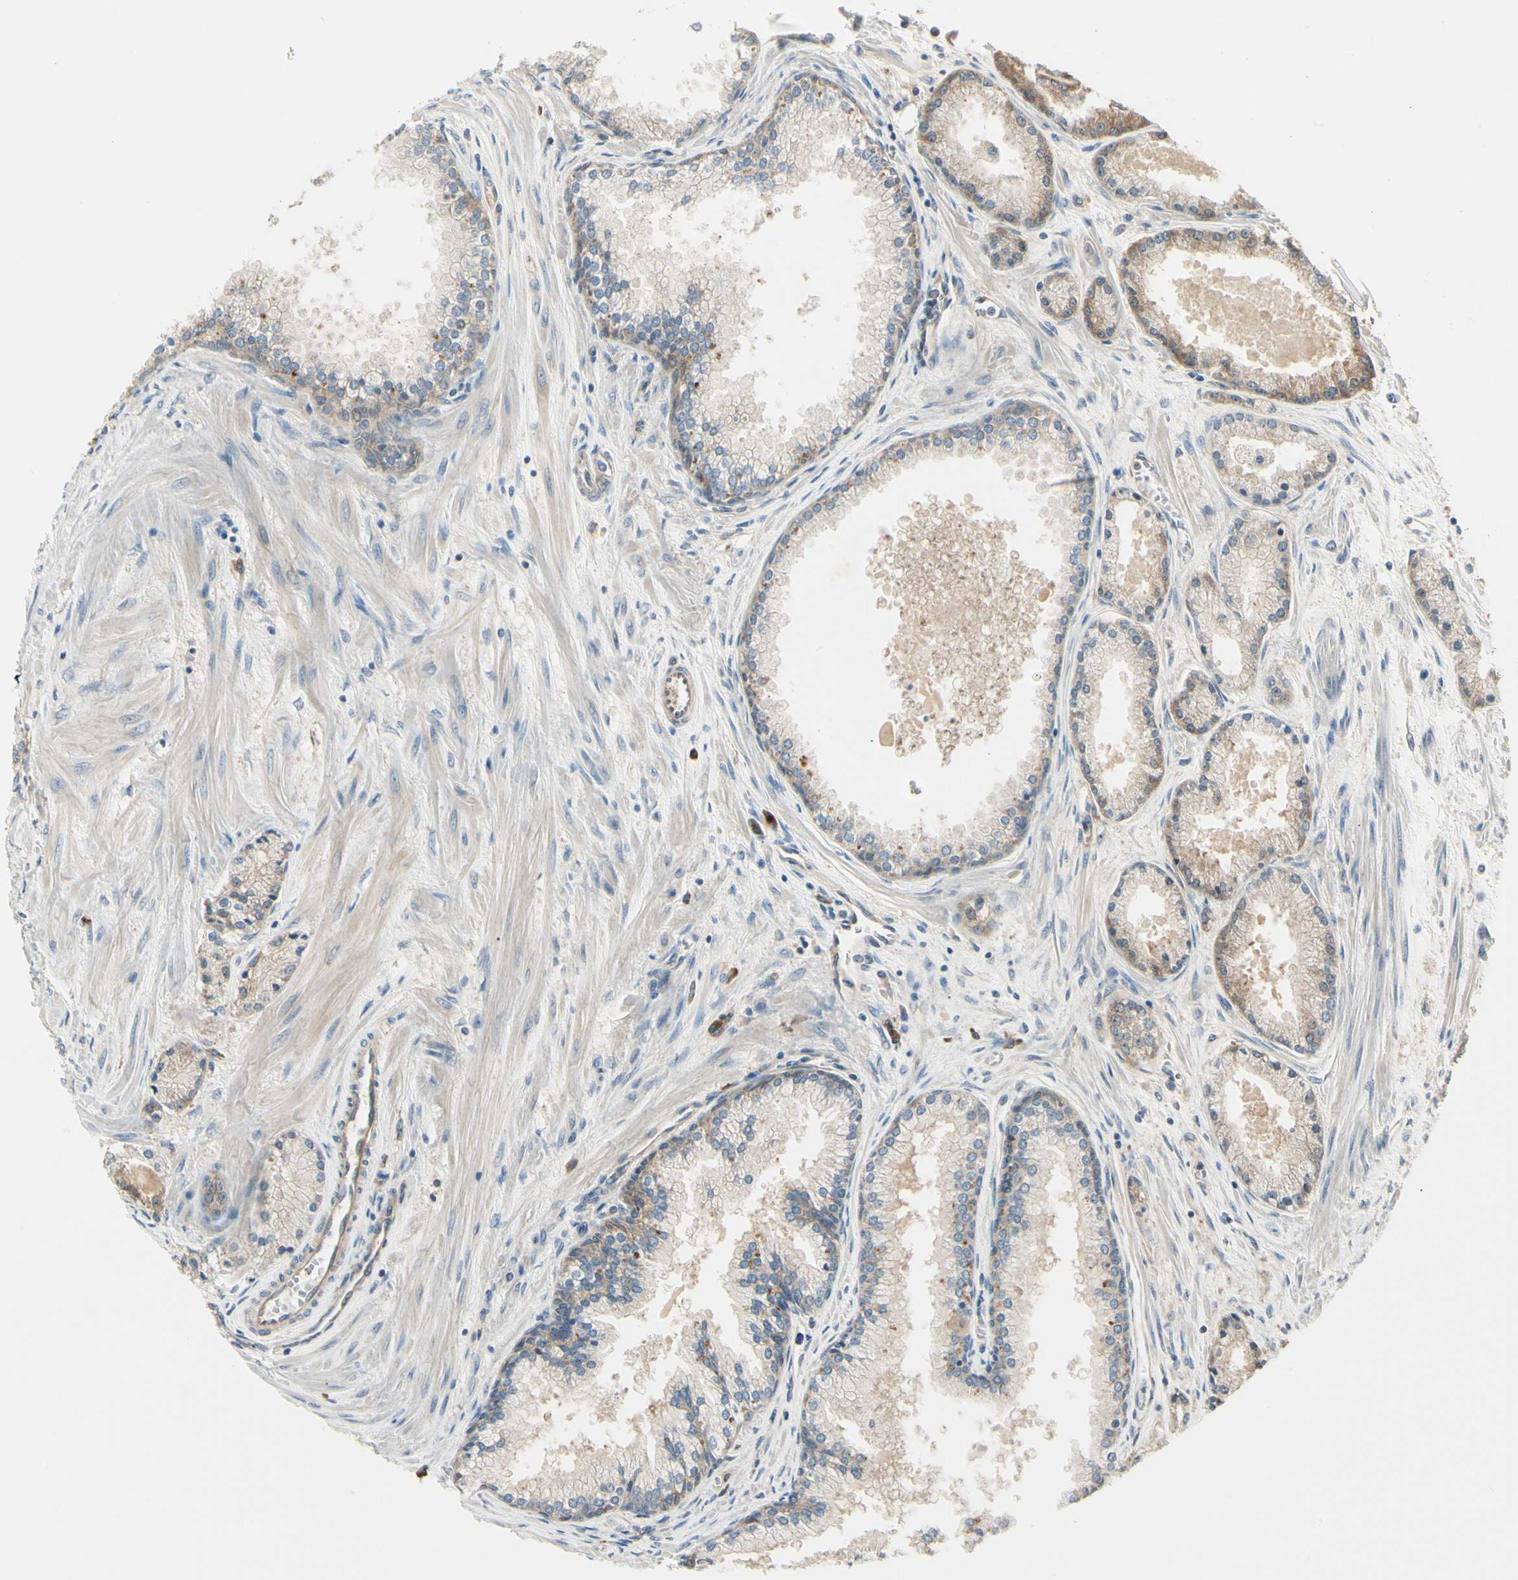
{"staining": {"intensity": "moderate", "quantity": "25%-75%", "location": "cytoplasmic/membranous"}, "tissue": "prostate cancer", "cell_type": "Tumor cells", "image_type": "cancer", "snomed": [{"axis": "morphology", "description": "Adenocarcinoma, High grade"}, {"axis": "topography", "description": "Prostate"}], "caption": "Prostate cancer was stained to show a protein in brown. There is medium levels of moderate cytoplasmic/membranous expression in about 25%-75% of tumor cells.", "gene": "NME1-NME2", "patient": {"sex": "male", "age": 61}}